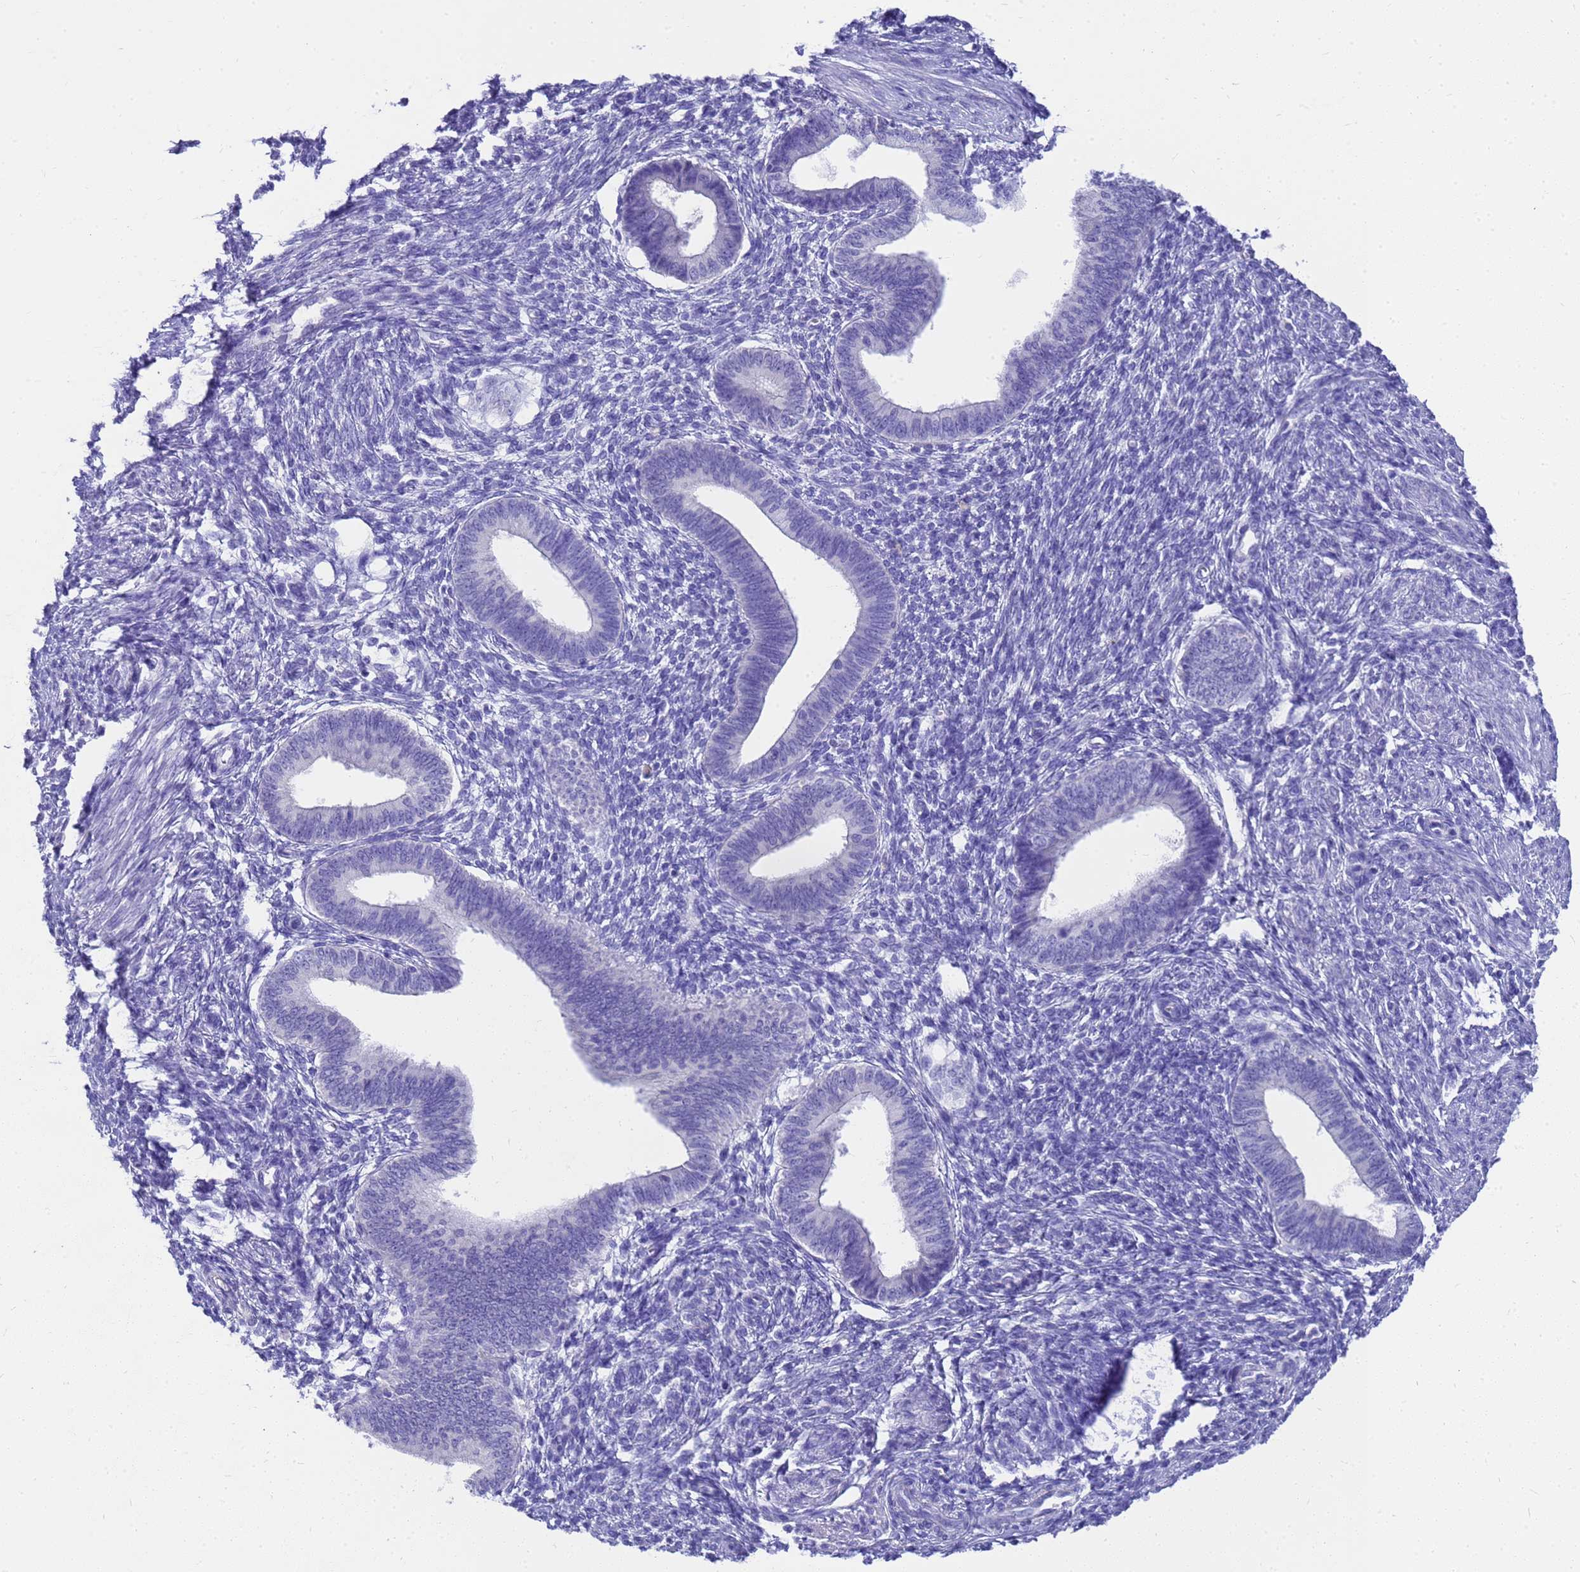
{"staining": {"intensity": "negative", "quantity": "none", "location": "none"}, "tissue": "endometrium", "cell_type": "Cells in endometrial stroma", "image_type": "normal", "snomed": [{"axis": "morphology", "description": "Normal tissue, NOS"}, {"axis": "topography", "description": "Endometrium"}], "caption": "Cells in endometrial stroma show no significant positivity in benign endometrium. (DAB (3,3'-diaminobenzidine) IHC visualized using brightfield microscopy, high magnification).", "gene": "MS4A13", "patient": {"sex": "female", "age": 46}}